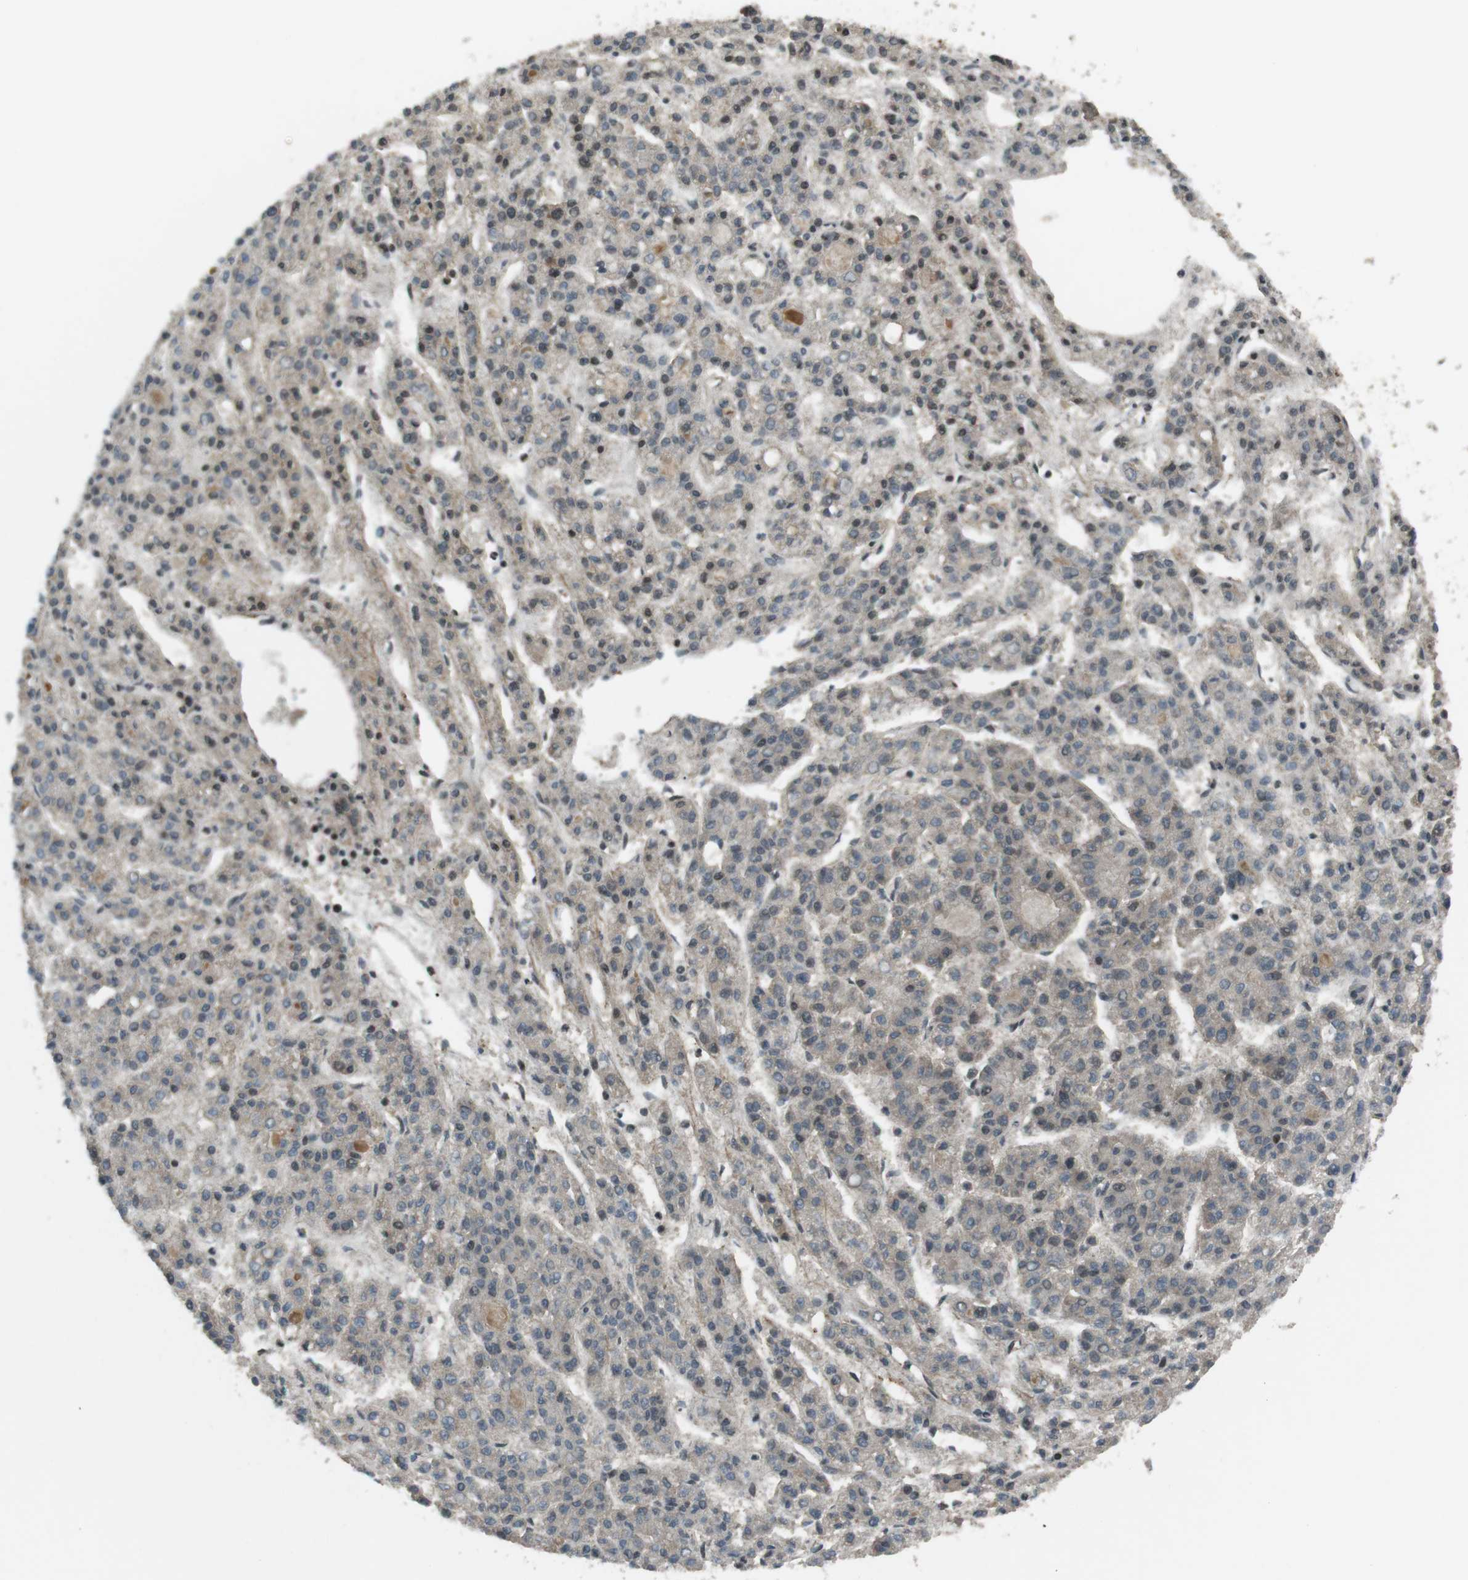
{"staining": {"intensity": "weak", "quantity": "<25%", "location": "nuclear"}, "tissue": "liver cancer", "cell_type": "Tumor cells", "image_type": "cancer", "snomed": [{"axis": "morphology", "description": "Carcinoma, Hepatocellular, NOS"}, {"axis": "topography", "description": "Liver"}], "caption": "Image shows no protein expression in tumor cells of hepatocellular carcinoma (liver) tissue.", "gene": "TIAM2", "patient": {"sex": "male", "age": 70}}